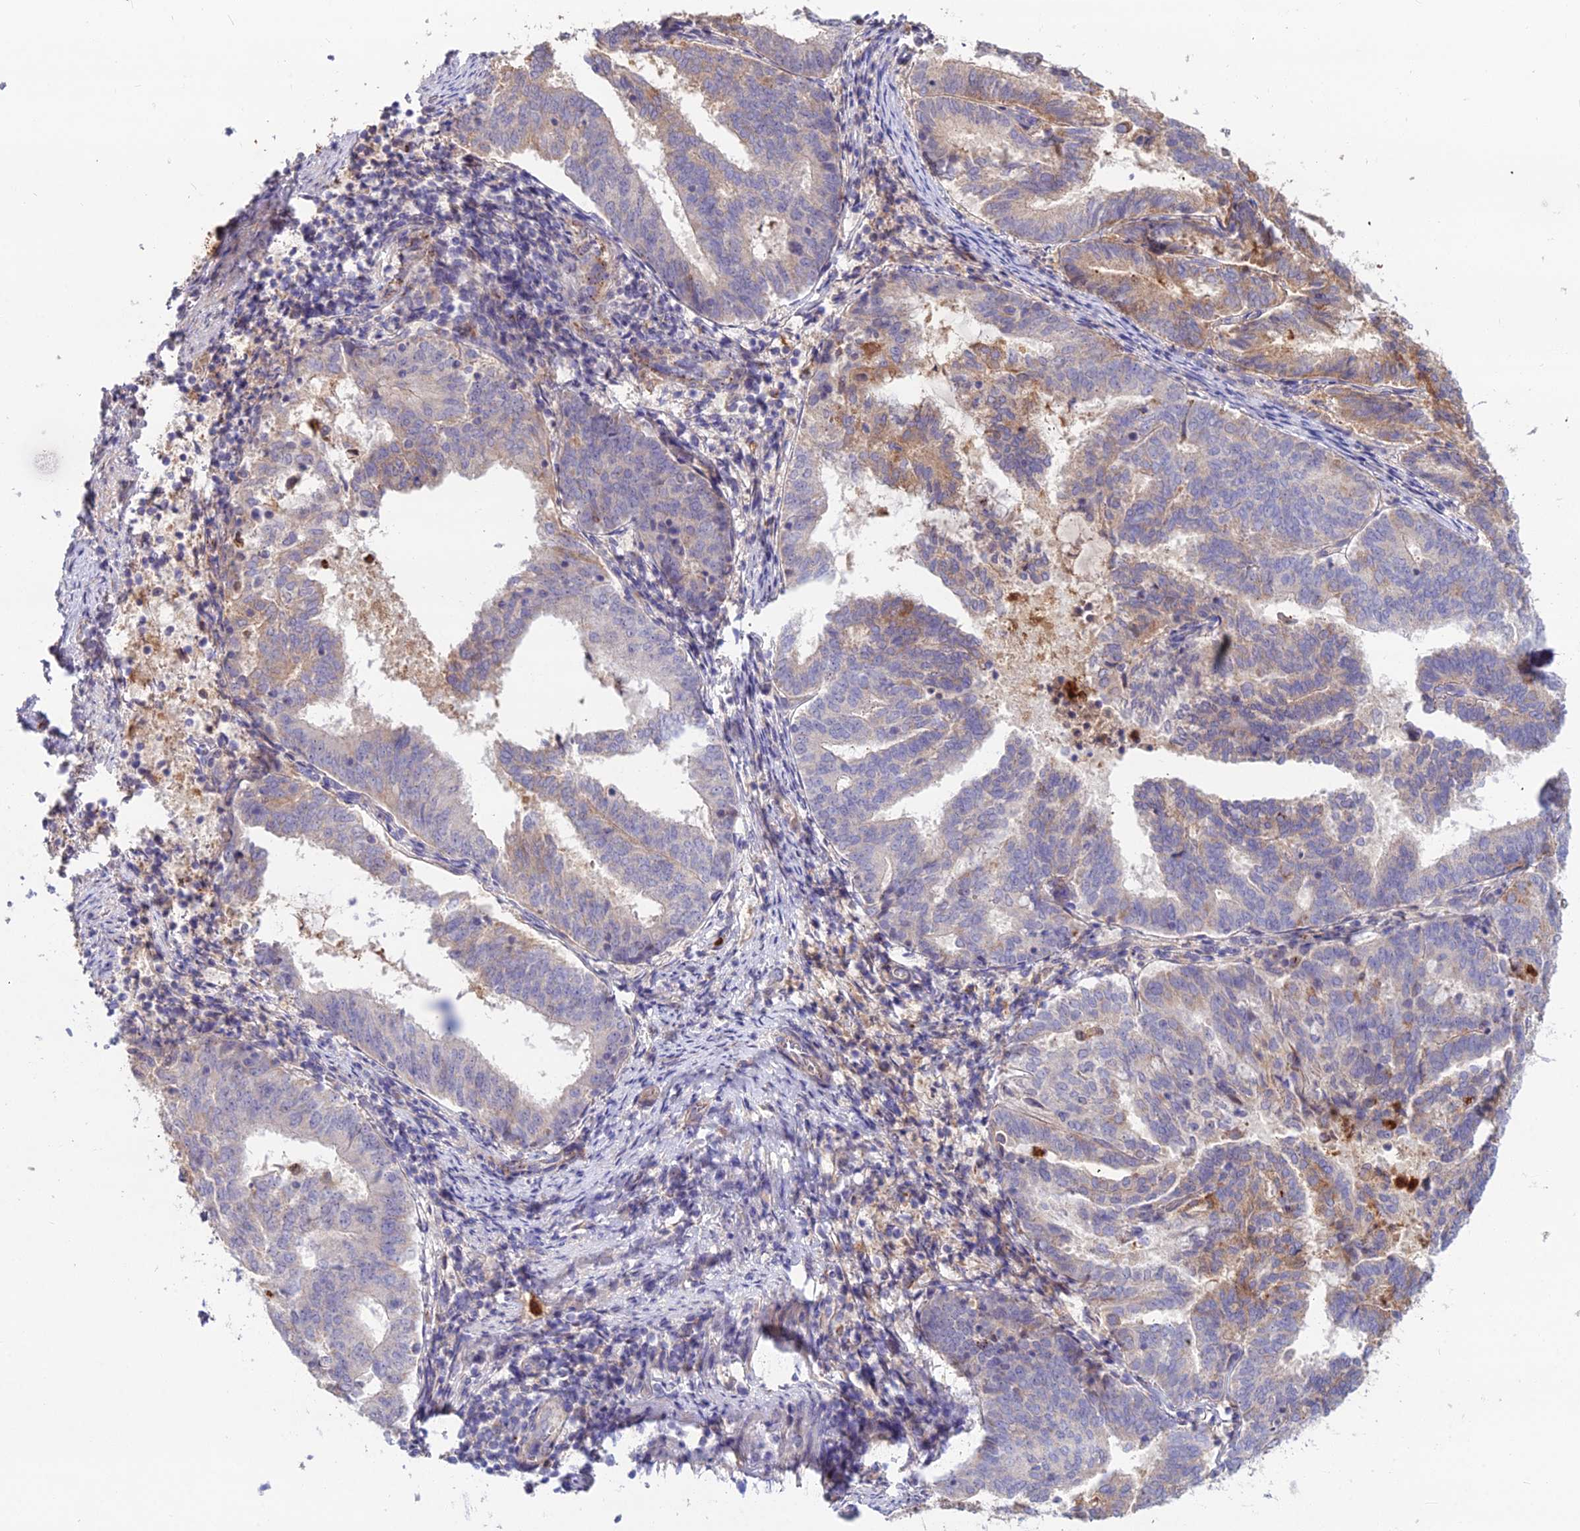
{"staining": {"intensity": "weak", "quantity": "<25%", "location": "cytoplasmic/membranous"}, "tissue": "endometrial cancer", "cell_type": "Tumor cells", "image_type": "cancer", "snomed": [{"axis": "morphology", "description": "Adenocarcinoma, NOS"}, {"axis": "topography", "description": "Endometrium"}], "caption": "Immunohistochemical staining of adenocarcinoma (endometrial) displays no significant positivity in tumor cells.", "gene": "EID2", "patient": {"sex": "female", "age": 80}}